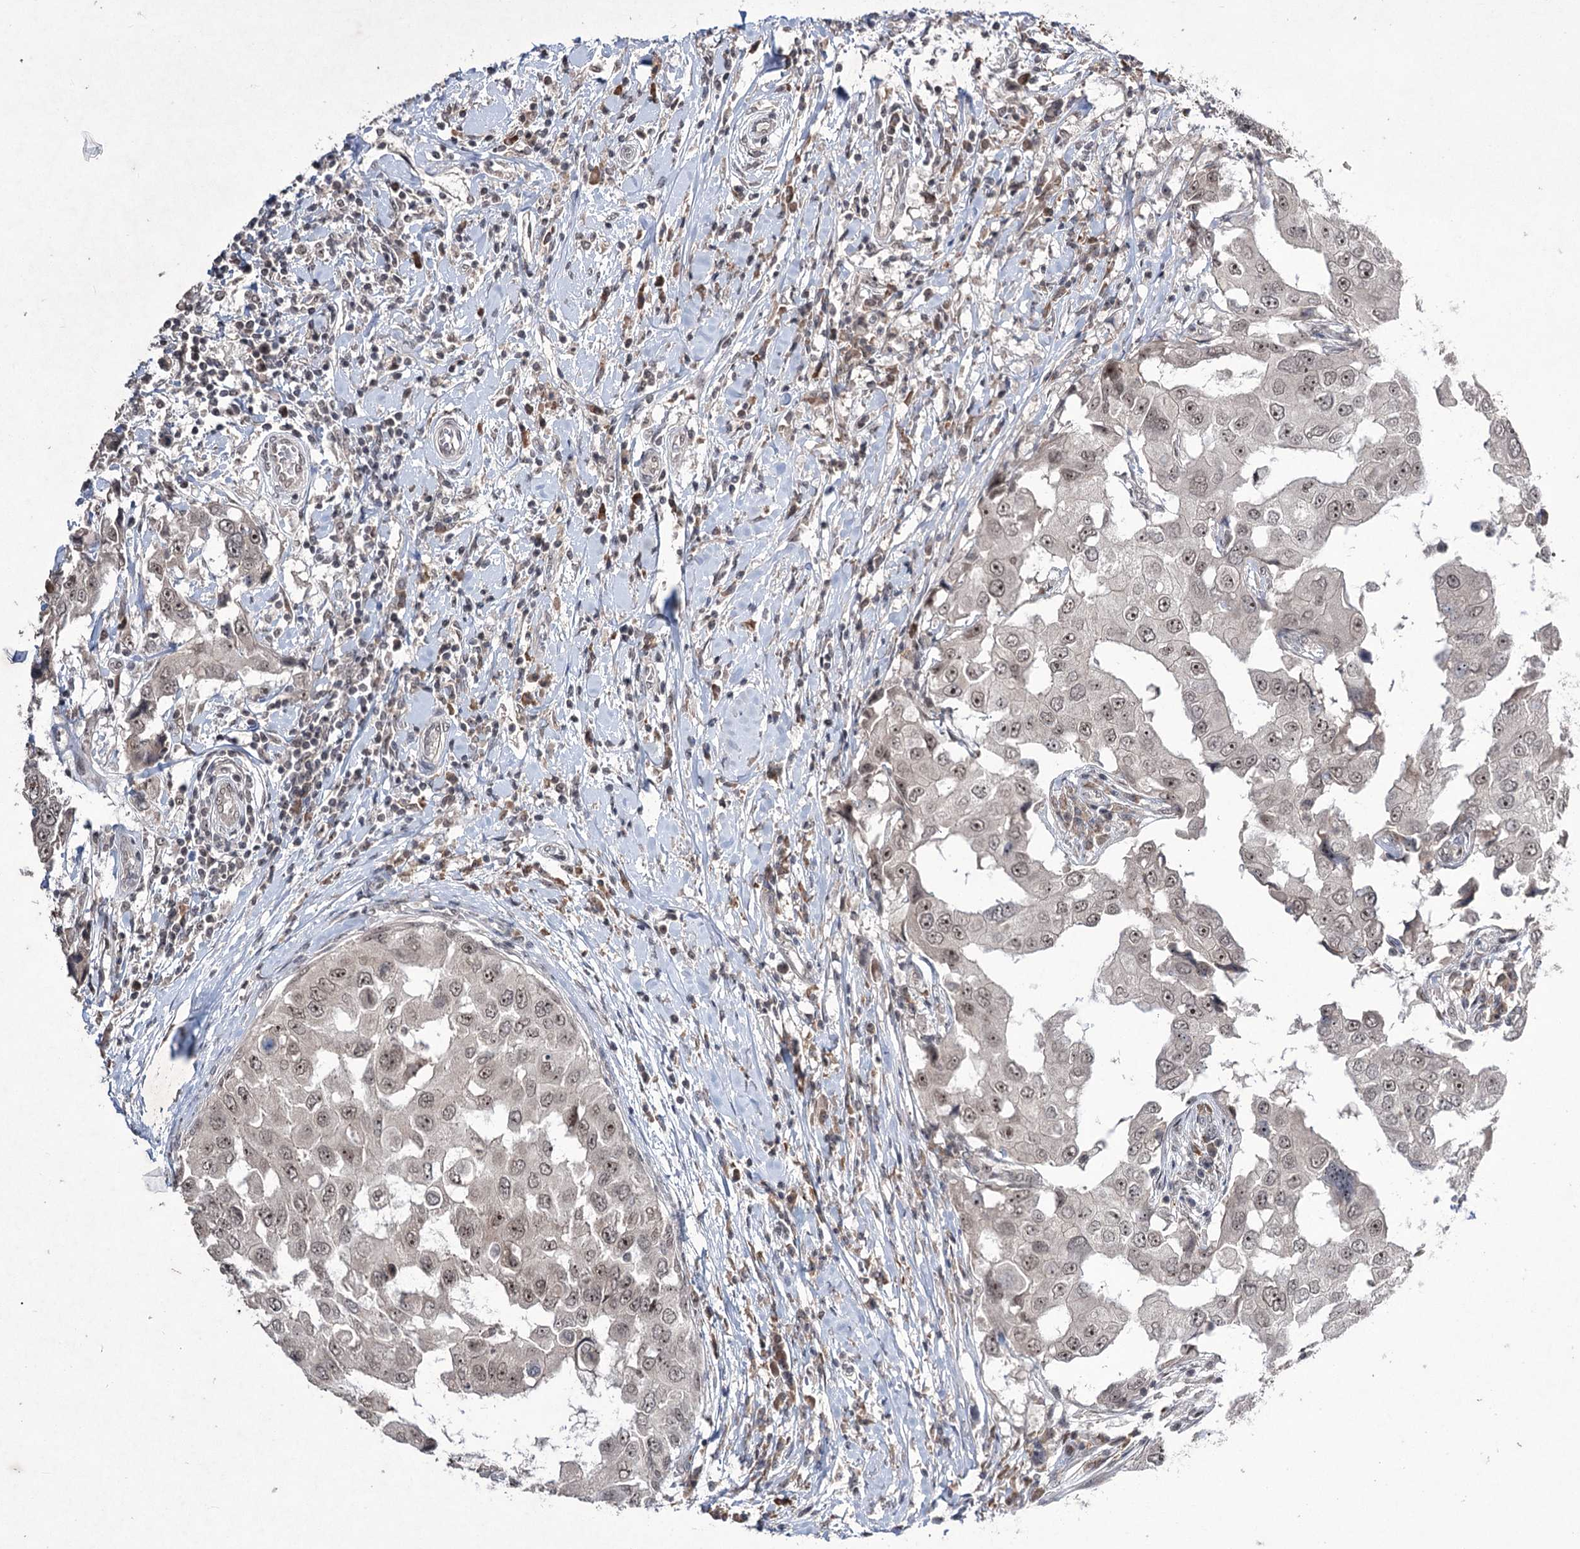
{"staining": {"intensity": "weak", "quantity": ">75%", "location": "nuclear"}, "tissue": "breast cancer", "cell_type": "Tumor cells", "image_type": "cancer", "snomed": [{"axis": "morphology", "description": "Duct carcinoma"}, {"axis": "topography", "description": "Breast"}], "caption": "Breast cancer (invasive ductal carcinoma) stained with a brown dye shows weak nuclear positive staining in about >75% of tumor cells.", "gene": "VGLL4", "patient": {"sex": "female", "age": 27}}